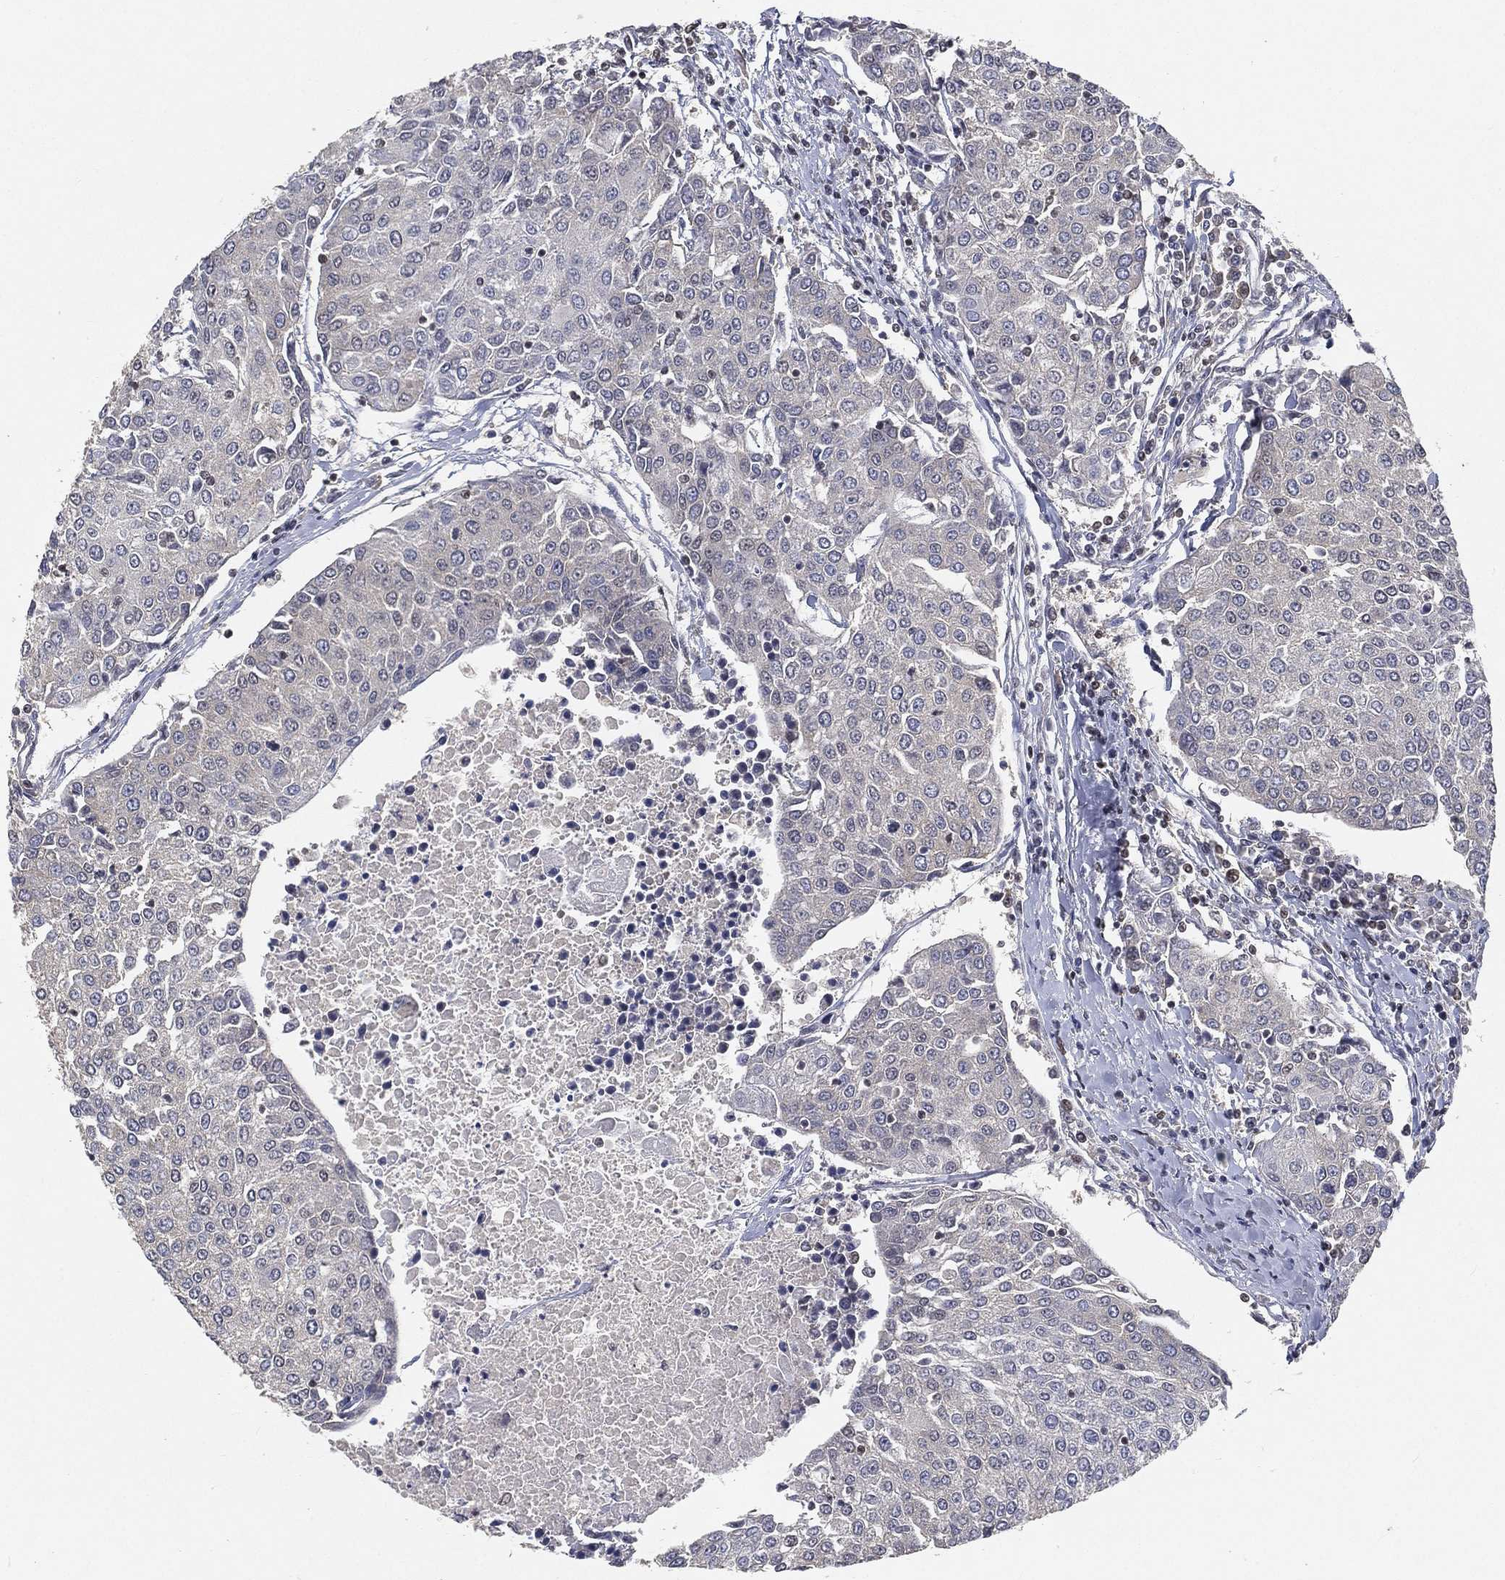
{"staining": {"intensity": "negative", "quantity": "none", "location": "none"}, "tissue": "urothelial cancer", "cell_type": "Tumor cells", "image_type": "cancer", "snomed": [{"axis": "morphology", "description": "Urothelial carcinoma, High grade"}, {"axis": "topography", "description": "Urinary bladder"}], "caption": "IHC photomicrograph of urothelial carcinoma (high-grade) stained for a protein (brown), which demonstrates no expression in tumor cells.", "gene": "CRTC3", "patient": {"sex": "female", "age": 85}}